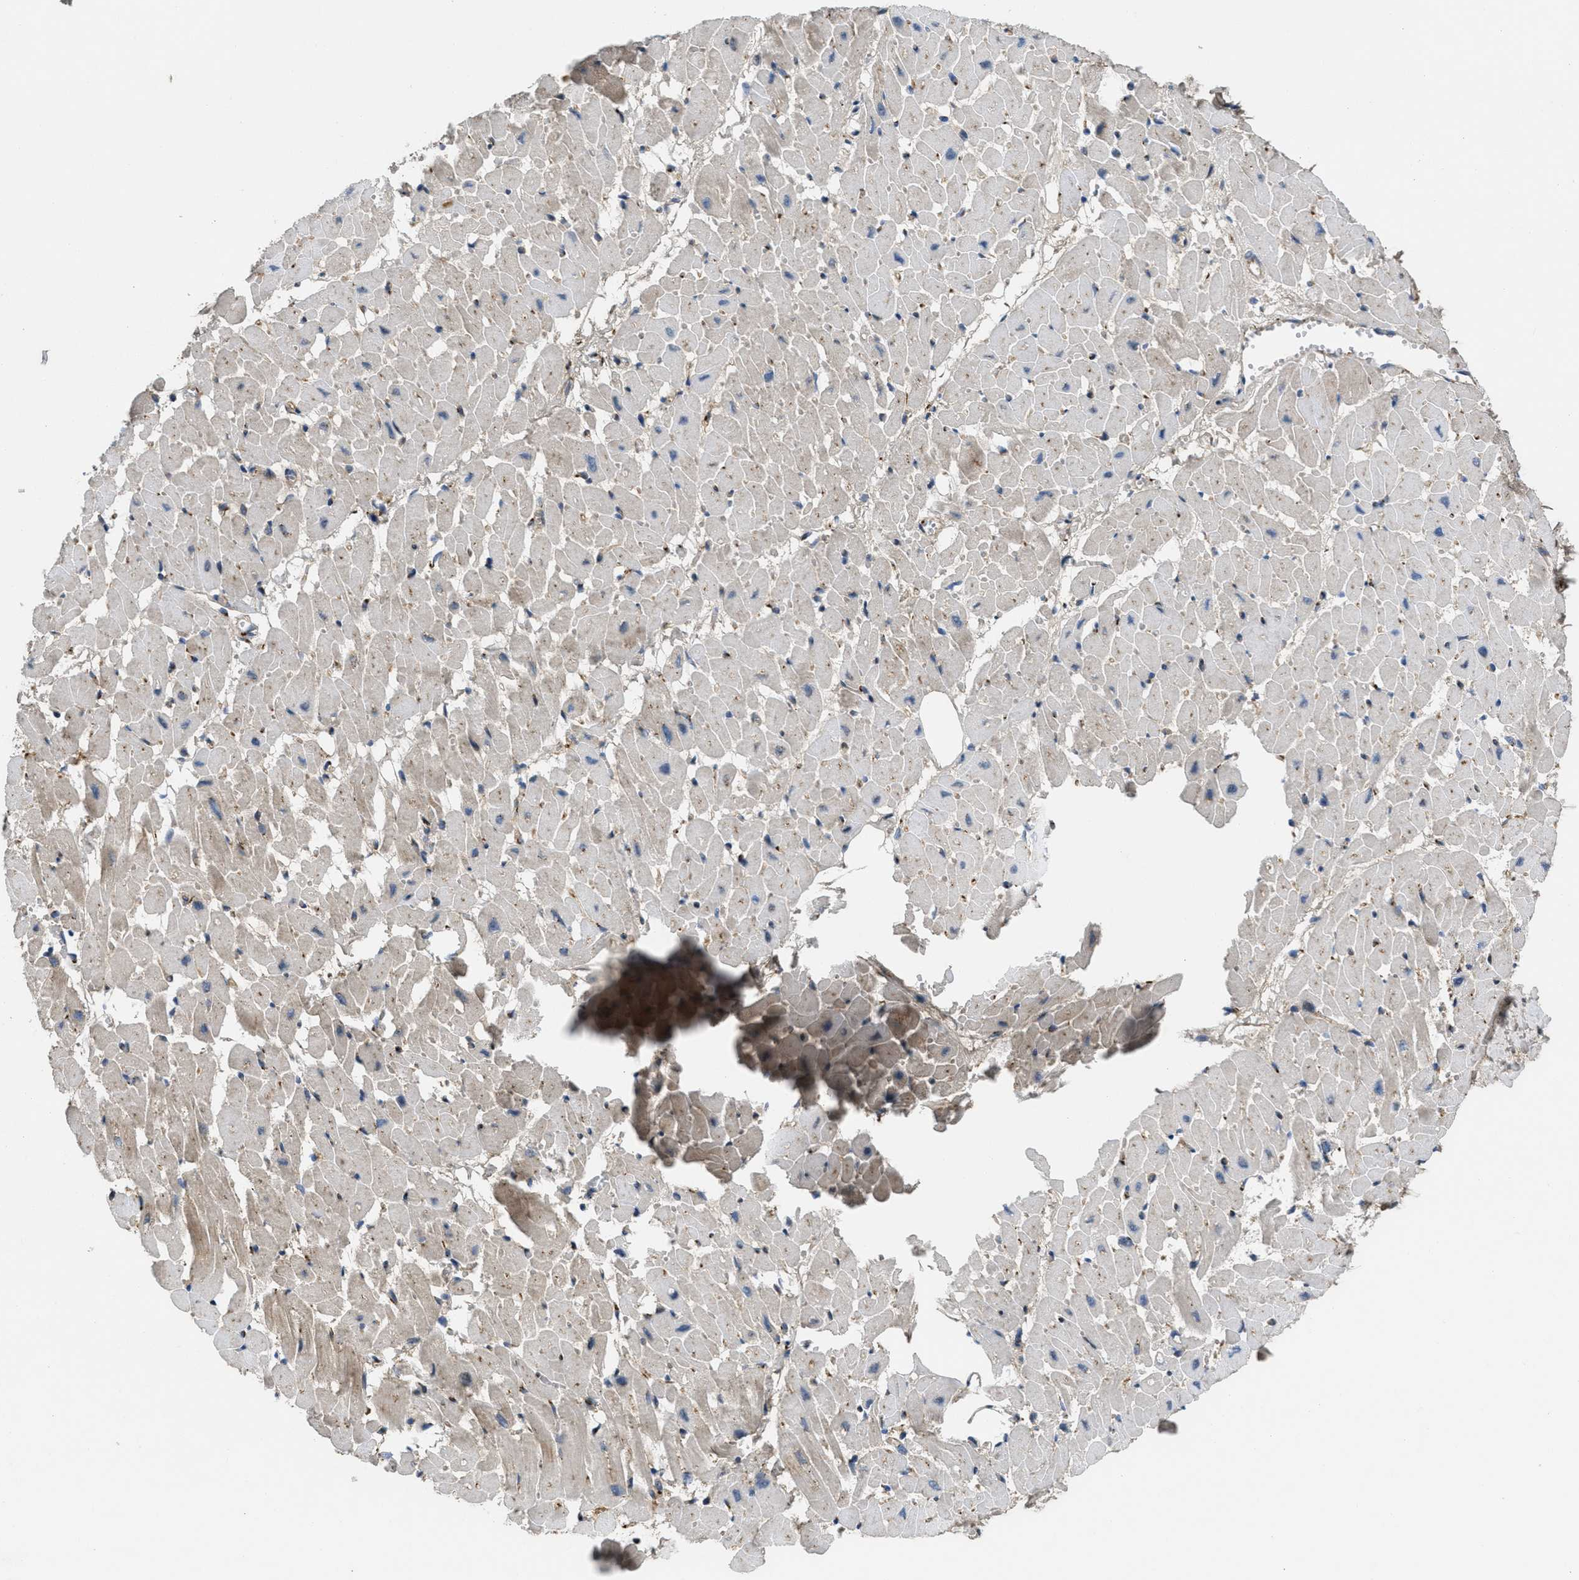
{"staining": {"intensity": "weak", "quantity": "25%-75%", "location": "cytoplasmic/membranous"}, "tissue": "heart muscle", "cell_type": "Cardiomyocytes", "image_type": "normal", "snomed": [{"axis": "morphology", "description": "Normal tissue, NOS"}, {"axis": "topography", "description": "Heart"}], "caption": "IHC of normal human heart muscle demonstrates low levels of weak cytoplasmic/membranous staining in approximately 25%-75% of cardiomyocytes. Nuclei are stained in blue.", "gene": "ZNF70", "patient": {"sex": "female", "age": 19}}